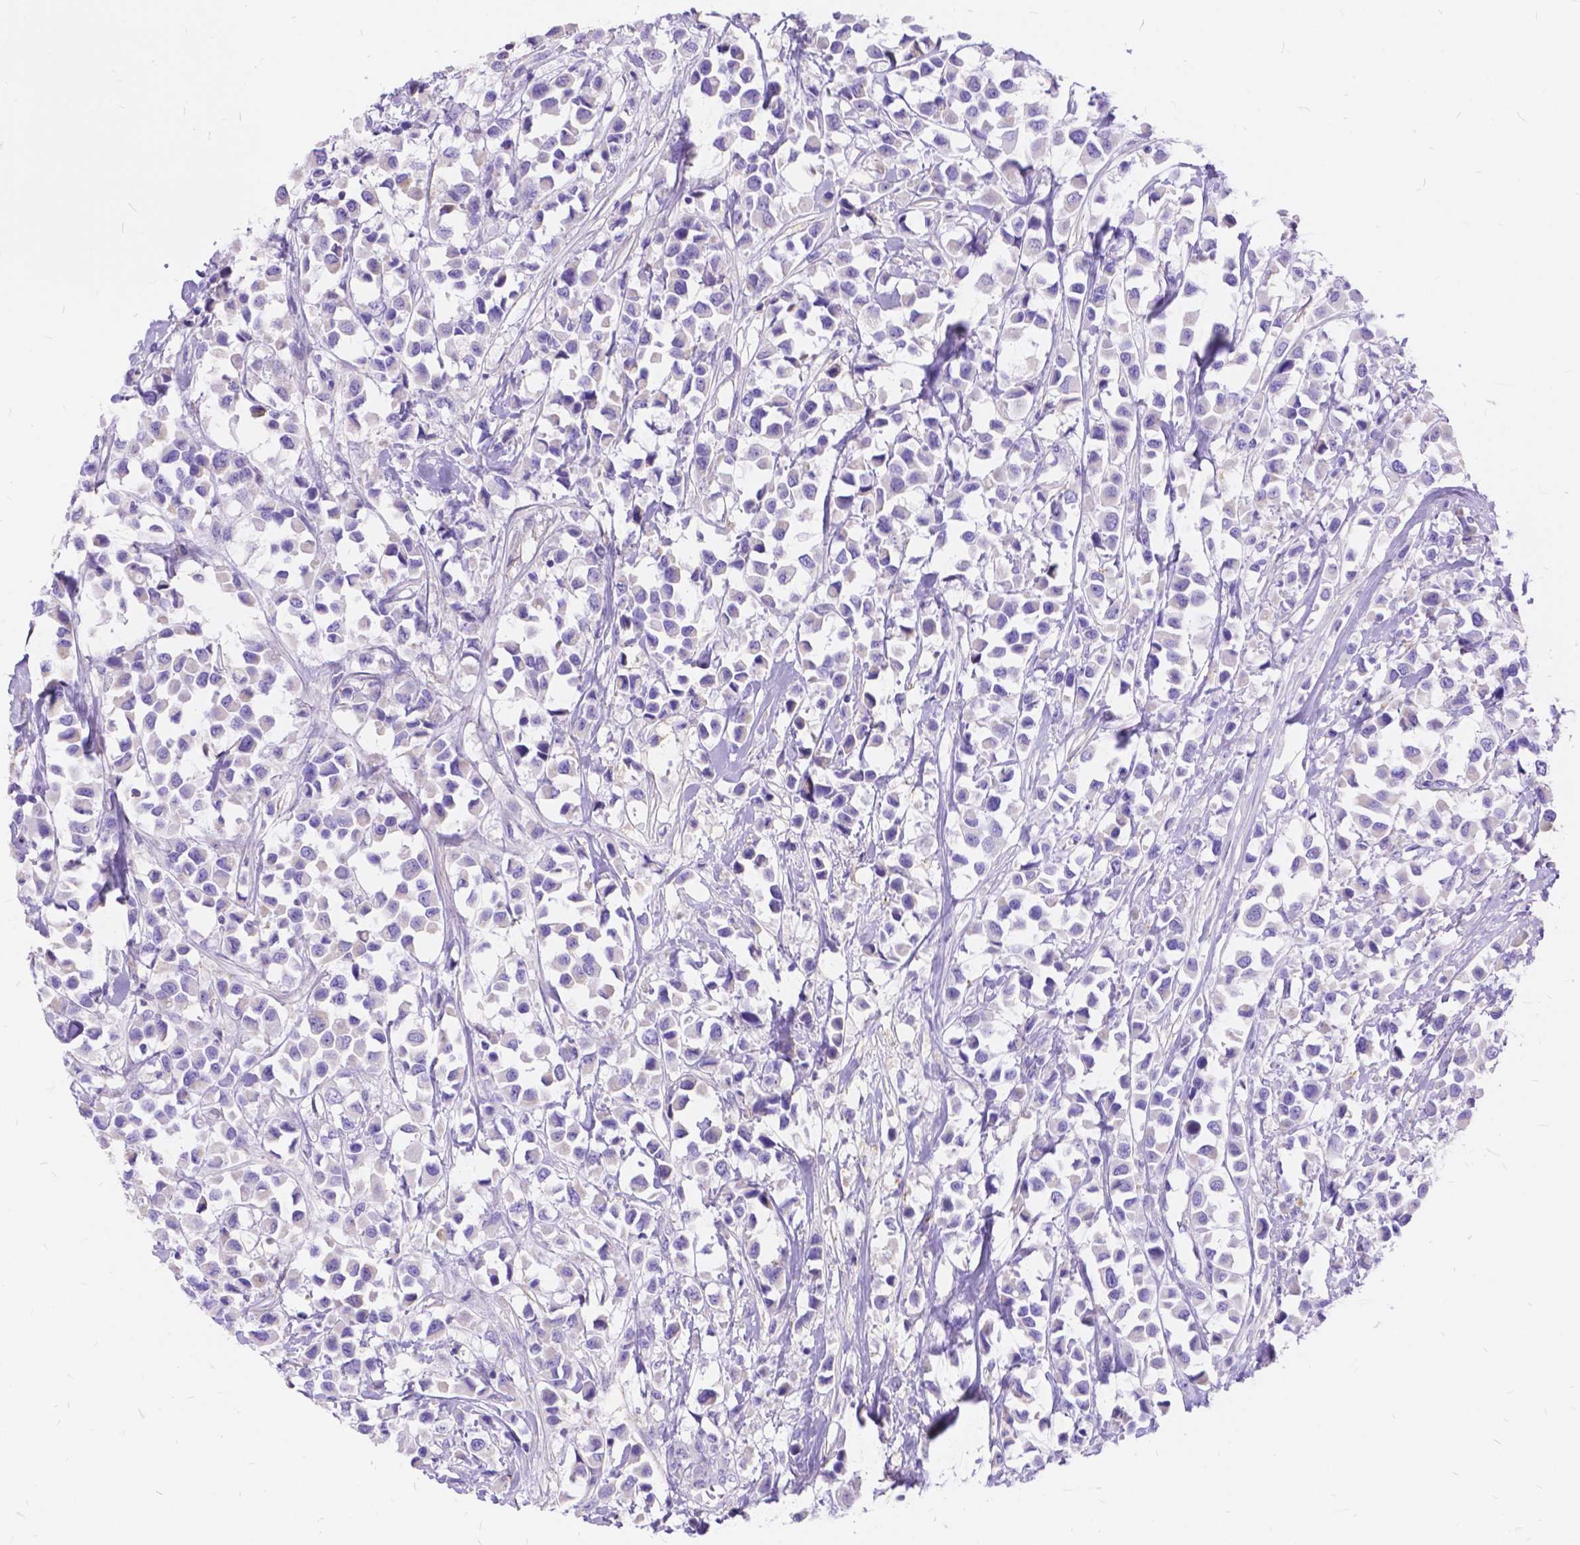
{"staining": {"intensity": "negative", "quantity": "none", "location": "none"}, "tissue": "breast cancer", "cell_type": "Tumor cells", "image_type": "cancer", "snomed": [{"axis": "morphology", "description": "Duct carcinoma"}, {"axis": "topography", "description": "Breast"}], "caption": "High power microscopy image of an immunohistochemistry image of breast invasive ductal carcinoma, revealing no significant staining in tumor cells.", "gene": "FOXL2", "patient": {"sex": "female", "age": 61}}